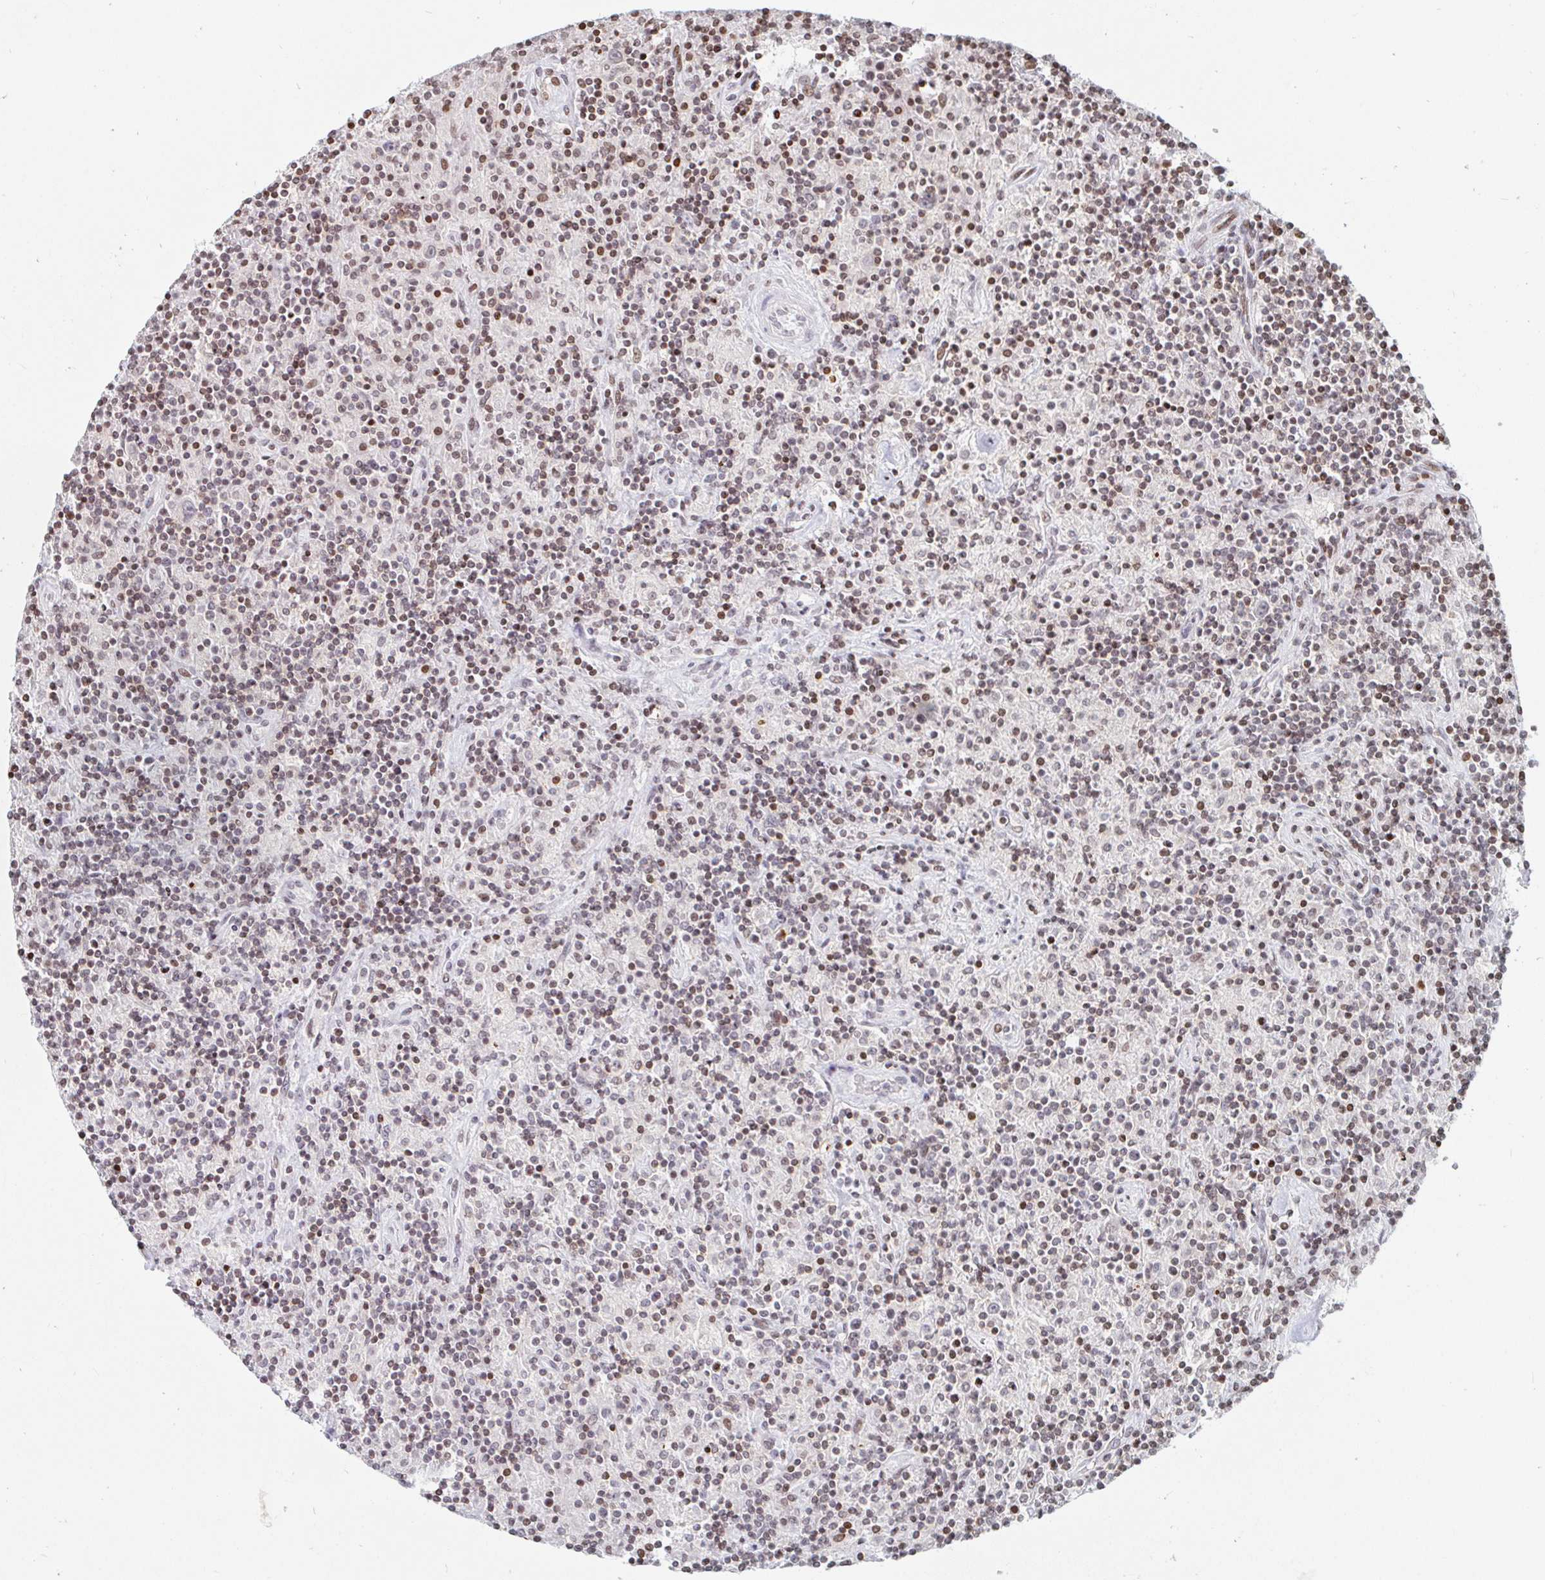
{"staining": {"intensity": "negative", "quantity": "none", "location": "none"}, "tissue": "lymphoma", "cell_type": "Tumor cells", "image_type": "cancer", "snomed": [{"axis": "morphology", "description": "Hodgkin's disease, NOS"}, {"axis": "topography", "description": "Lymph node"}], "caption": "Lymphoma stained for a protein using IHC exhibits no expression tumor cells.", "gene": "HOXC10", "patient": {"sex": "male", "age": 70}}